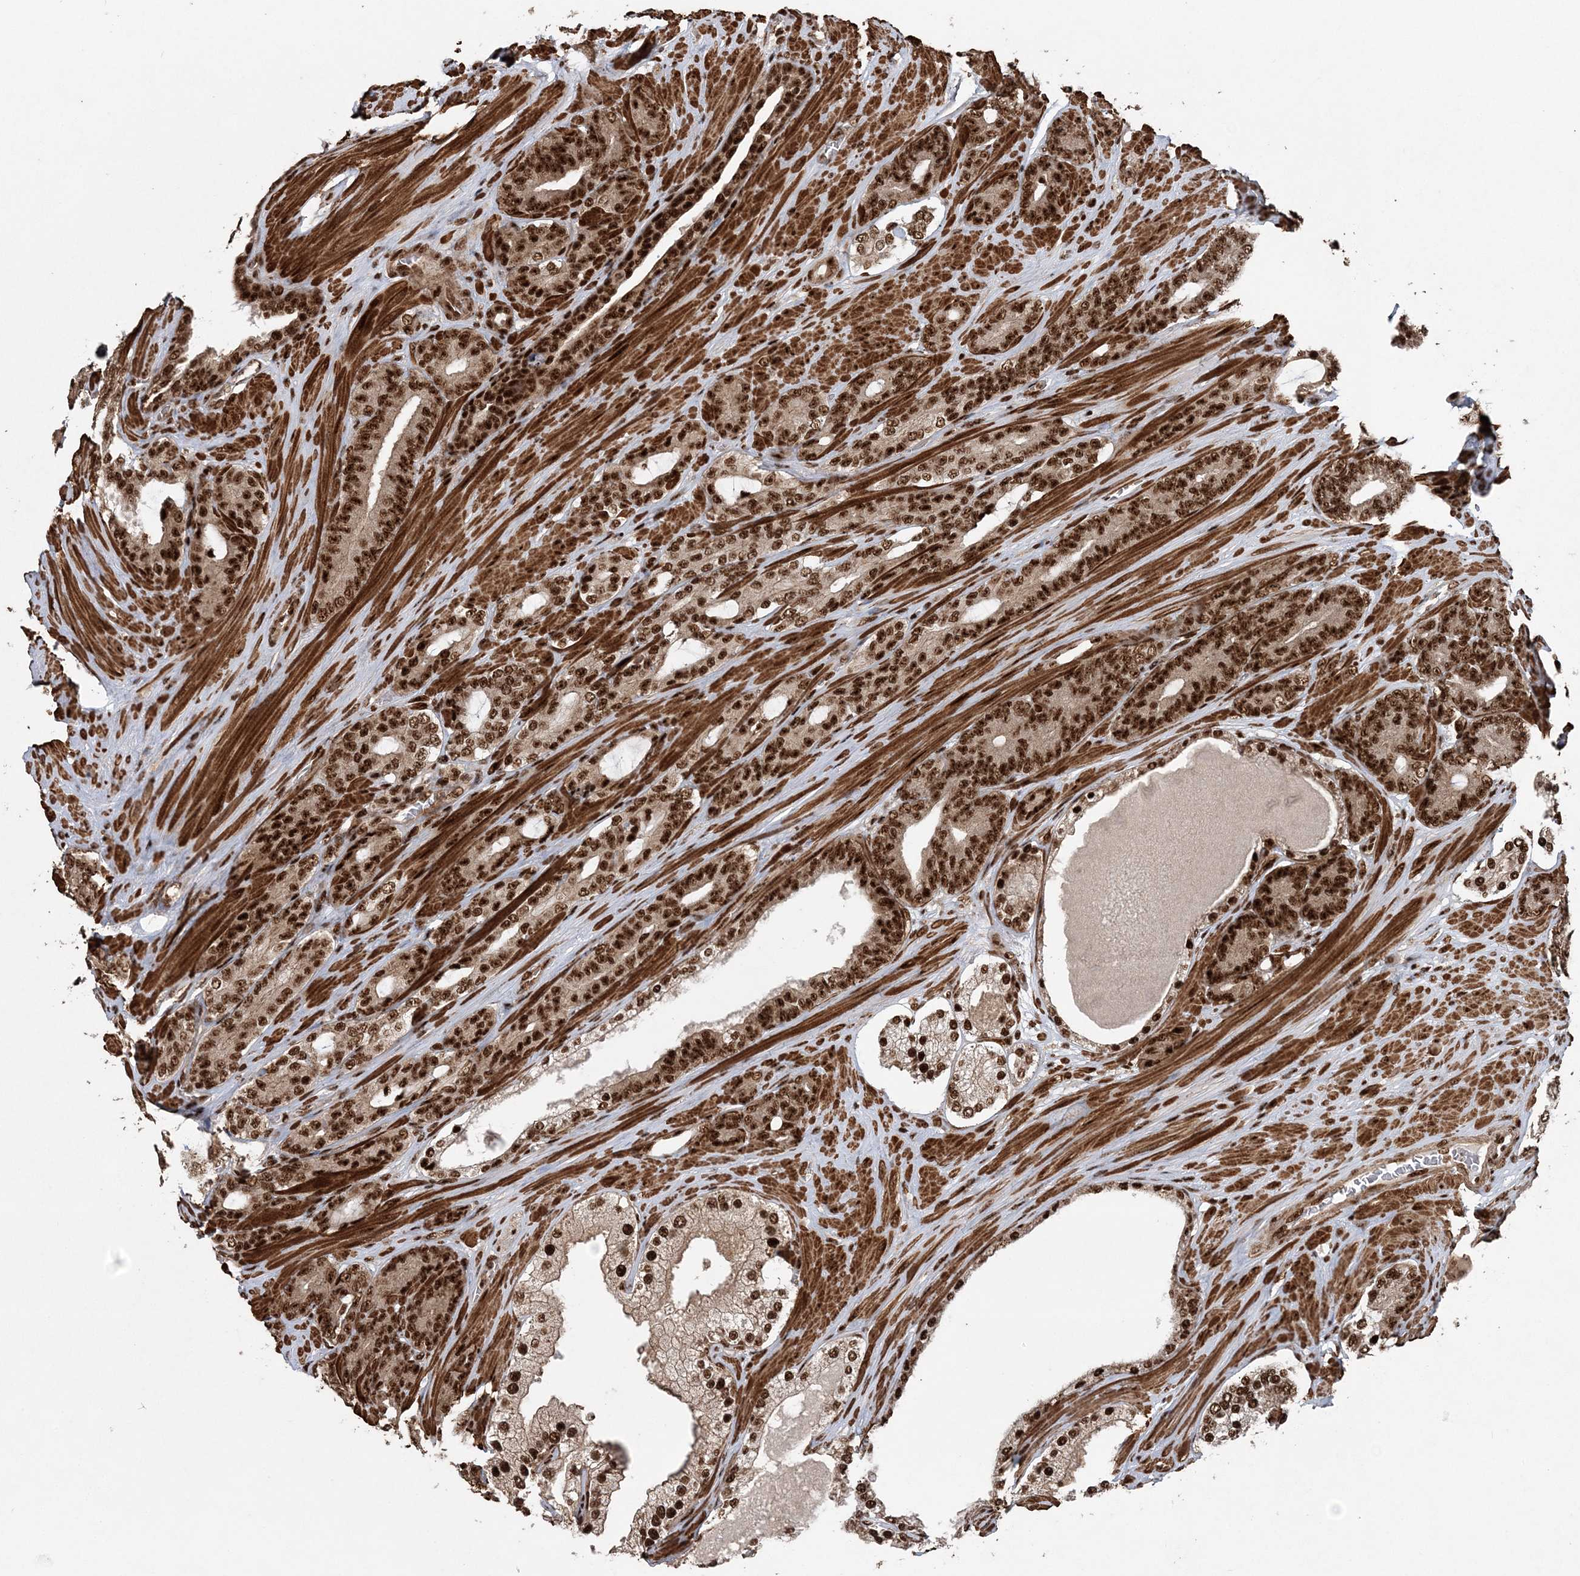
{"staining": {"intensity": "strong", "quantity": ">75%", "location": "nuclear"}, "tissue": "prostate cancer", "cell_type": "Tumor cells", "image_type": "cancer", "snomed": [{"axis": "morphology", "description": "Adenocarcinoma, Low grade"}, {"axis": "topography", "description": "Prostate"}], "caption": "Protein staining of prostate cancer (adenocarcinoma (low-grade)) tissue demonstrates strong nuclear positivity in about >75% of tumor cells. (IHC, brightfield microscopy, high magnification).", "gene": "EXOSC8", "patient": {"sex": "male", "age": 63}}